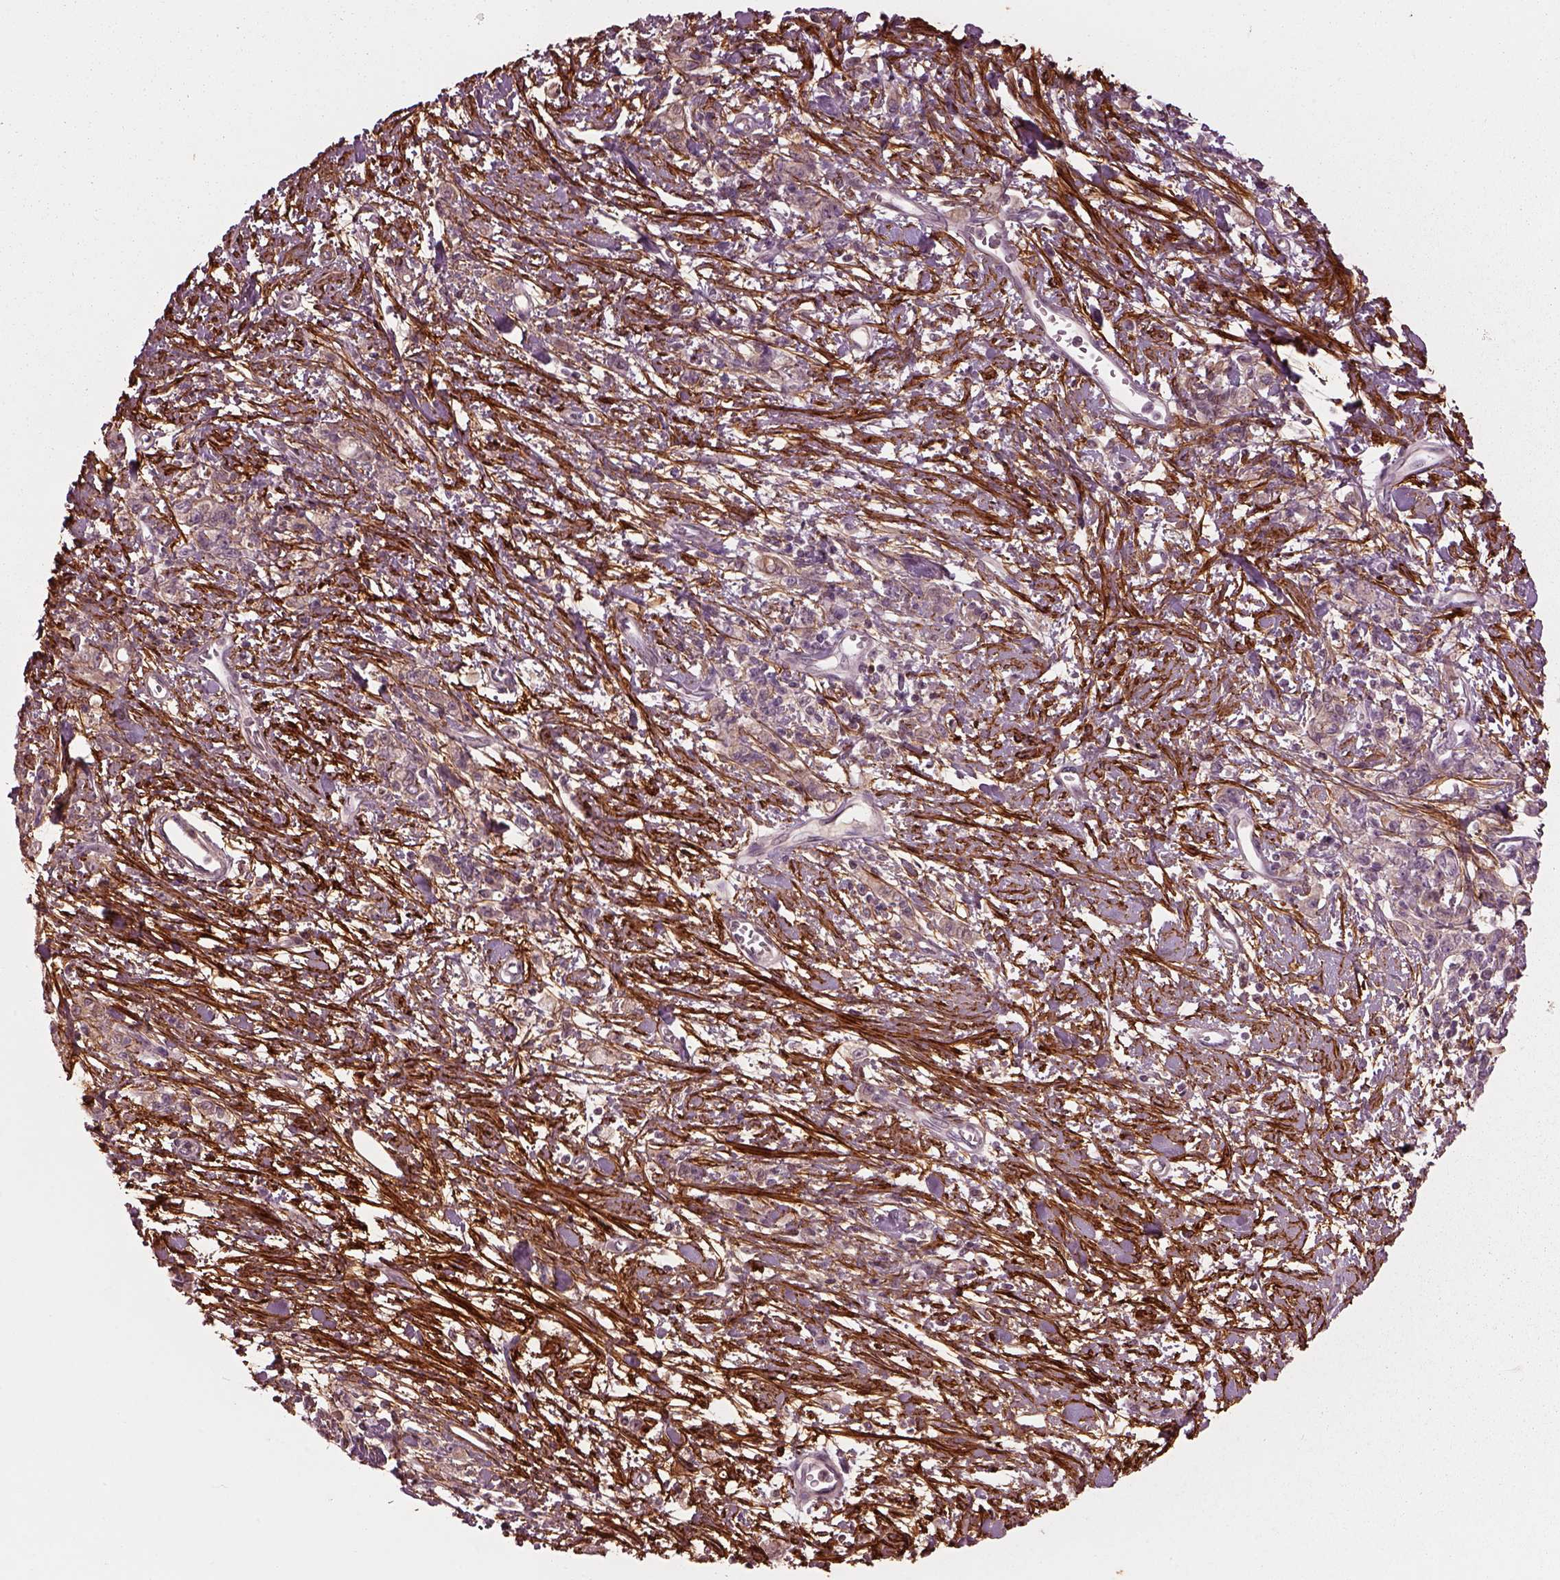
{"staining": {"intensity": "negative", "quantity": "none", "location": "none"}, "tissue": "stomach cancer", "cell_type": "Tumor cells", "image_type": "cancer", "snomed": [{"axis": "morphology", "description": "Adenocarcinoma, NOS"}, {"axis": "topography", "description": "Stomach"}], "caption": "A micrograph of adenocarcinoma (stomach) stained for a protein demonstrates no brown staining in tumor cells. The staining is performed using DAB brown chromogen with nuclei counter-stained in using hematoxylin.", "gene": "EFEMP1", "patient": {"sex": "male", "age": 77}}